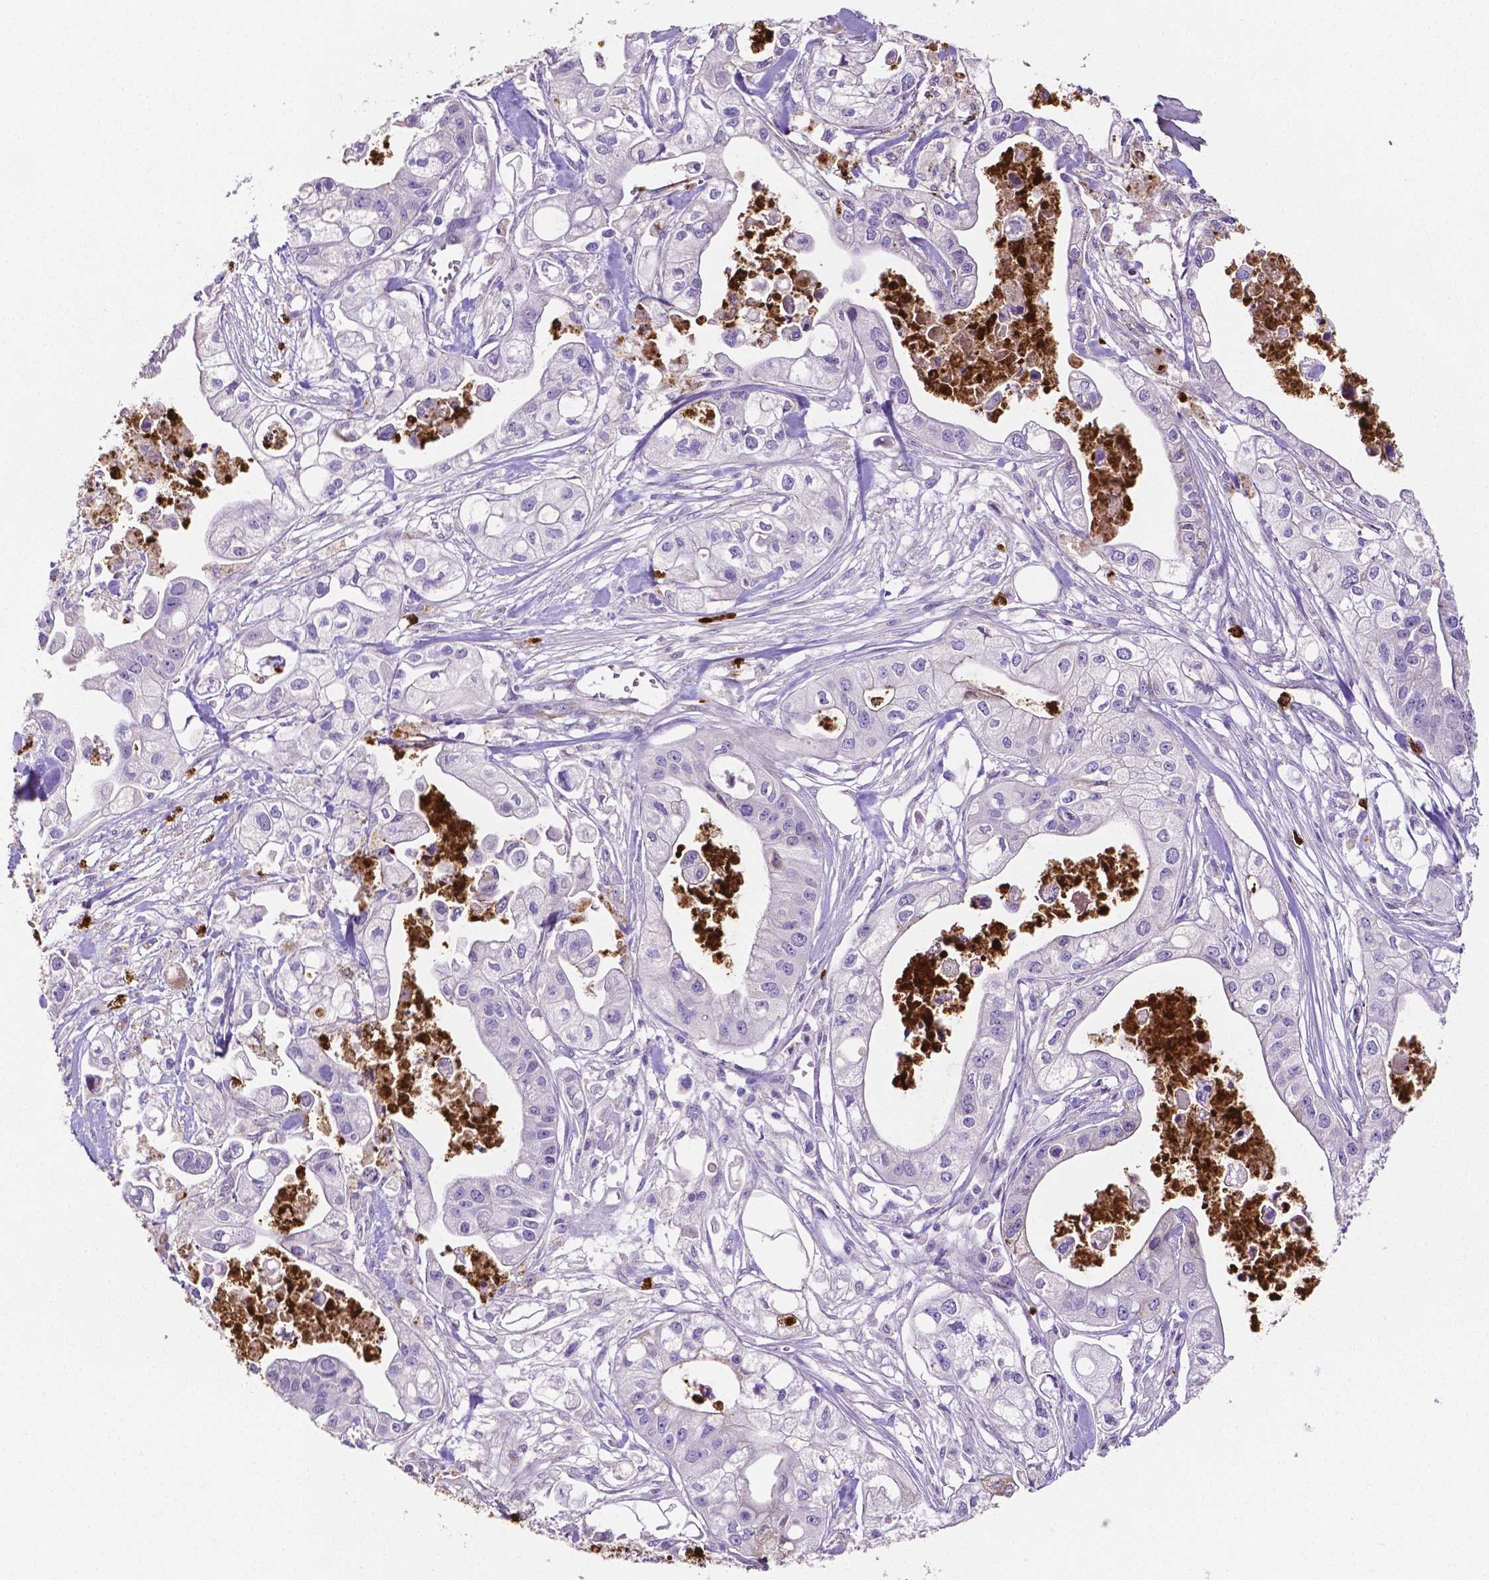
{"staining": {"intensity": "negative", "quantity": "none", "location": "none"}, "tissue": "pancreatic cancer", "cell_type": "Tumor cells", "image_type": "cancer", "snomed": [{"axis": "morphology", "description": "Adenocarcinoma, NOS"}, {"axis": "topography", "description": "Pancreas"}], "caption": "Immunohistochemical staining of human pancreatic cancer (adenocarcinoma) reveals no significant staining in tumor cells.", "gene": "MMP9", "patient": {"sex": "male", "age": 70}}